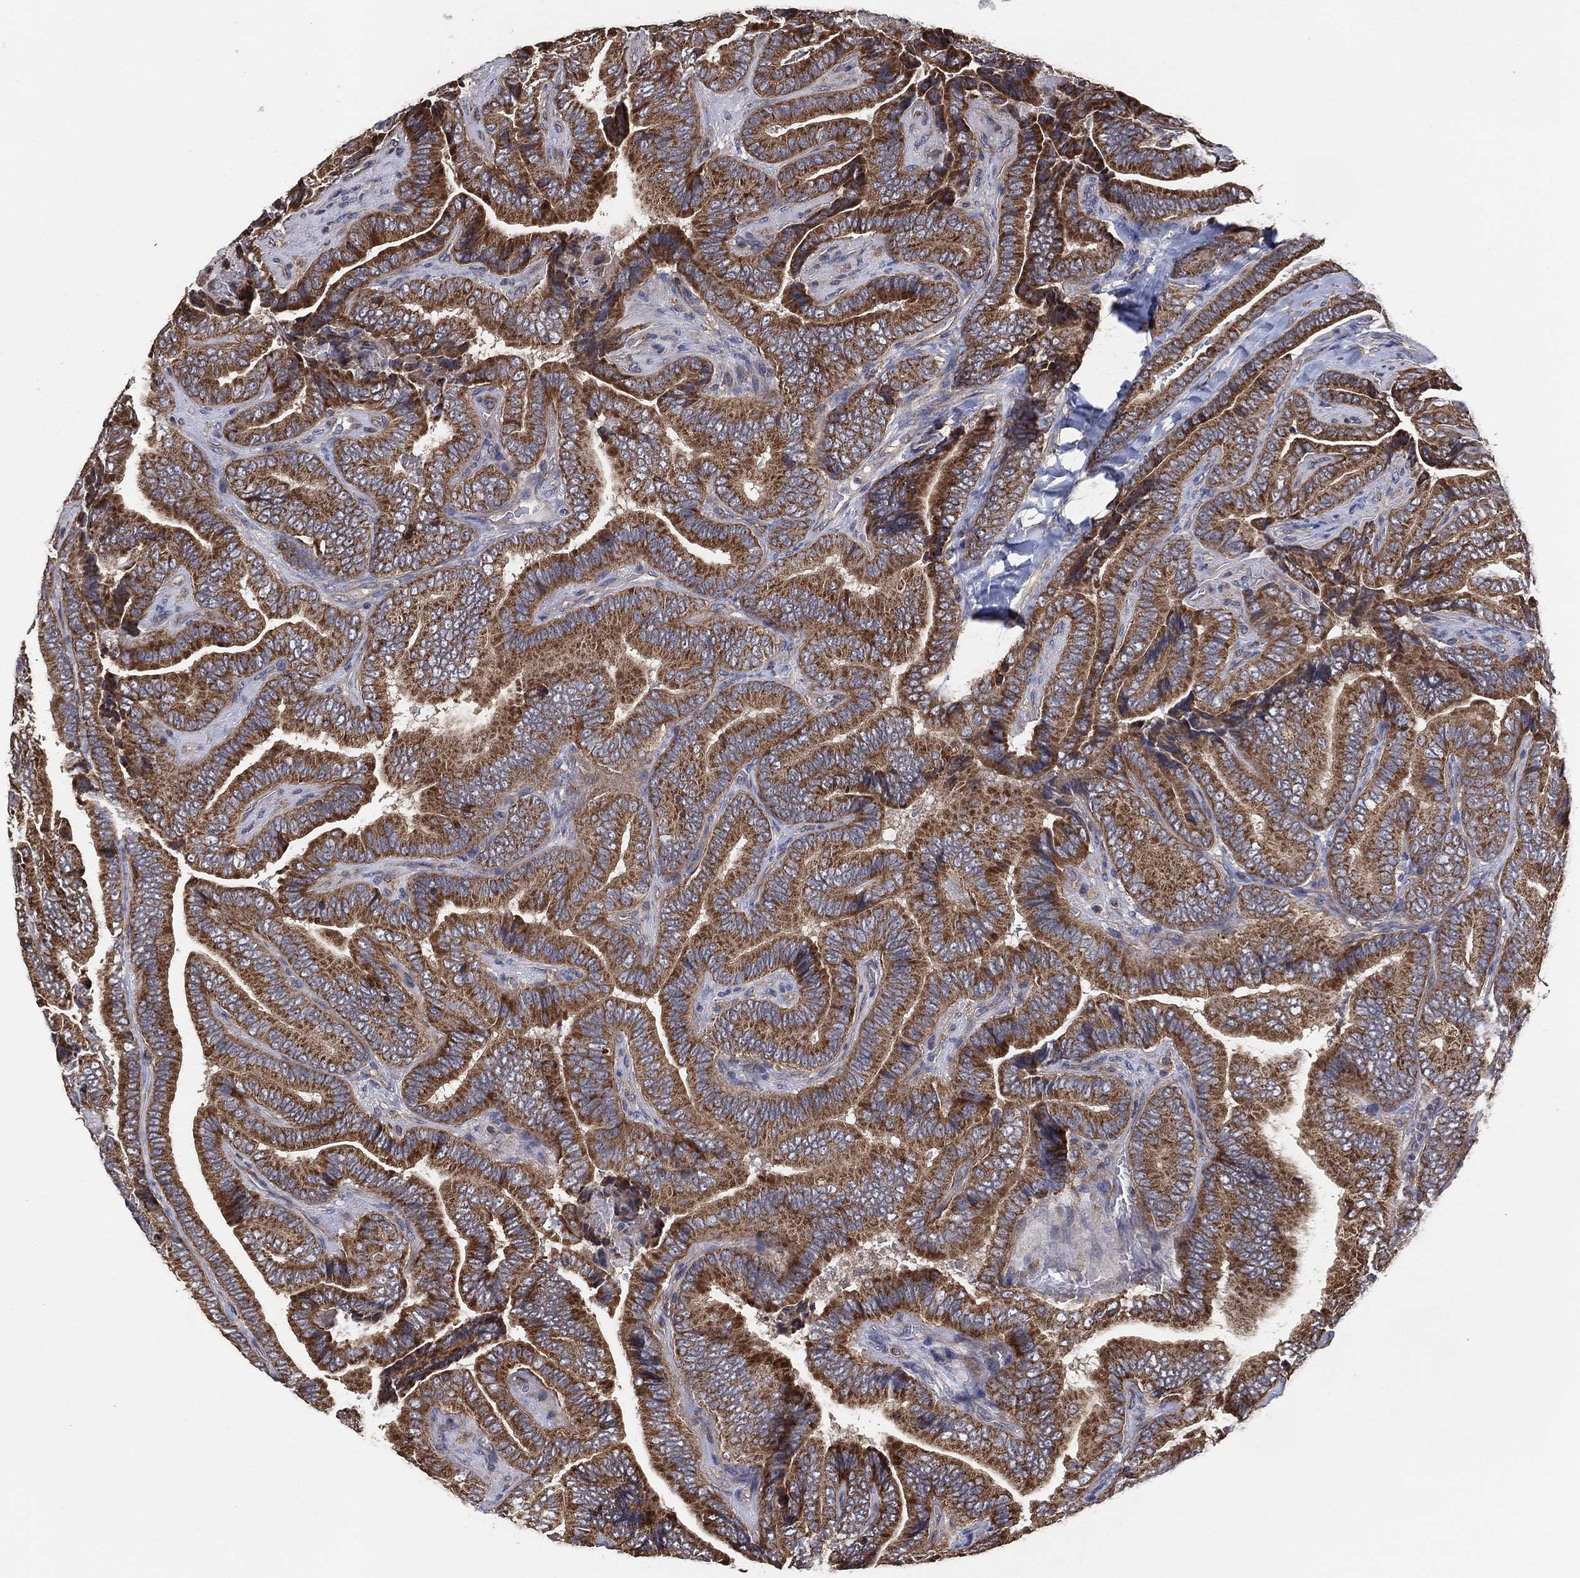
{"staining": {"intensity": "moderate", "quantity": ">75%", "location": "cytoplasmic/membranous"}, "tissue": "thyroid cancer", "cell_type": "Tumor cells", "image_type": "cancer", "snomed": [{"axis": "morphology", "description": "Papillary adenocarcinoma, NOS"}, {"axis": "topography", "description": "Thyroid gland"}], "caption": "Protein staining of thyroid cancer tissue reveals moderate cytoplasmic/membranous staining in approximately >75% of tumor cells.", "gene": "LIMD1", "patient": {"sex": "male", "age": 61}}